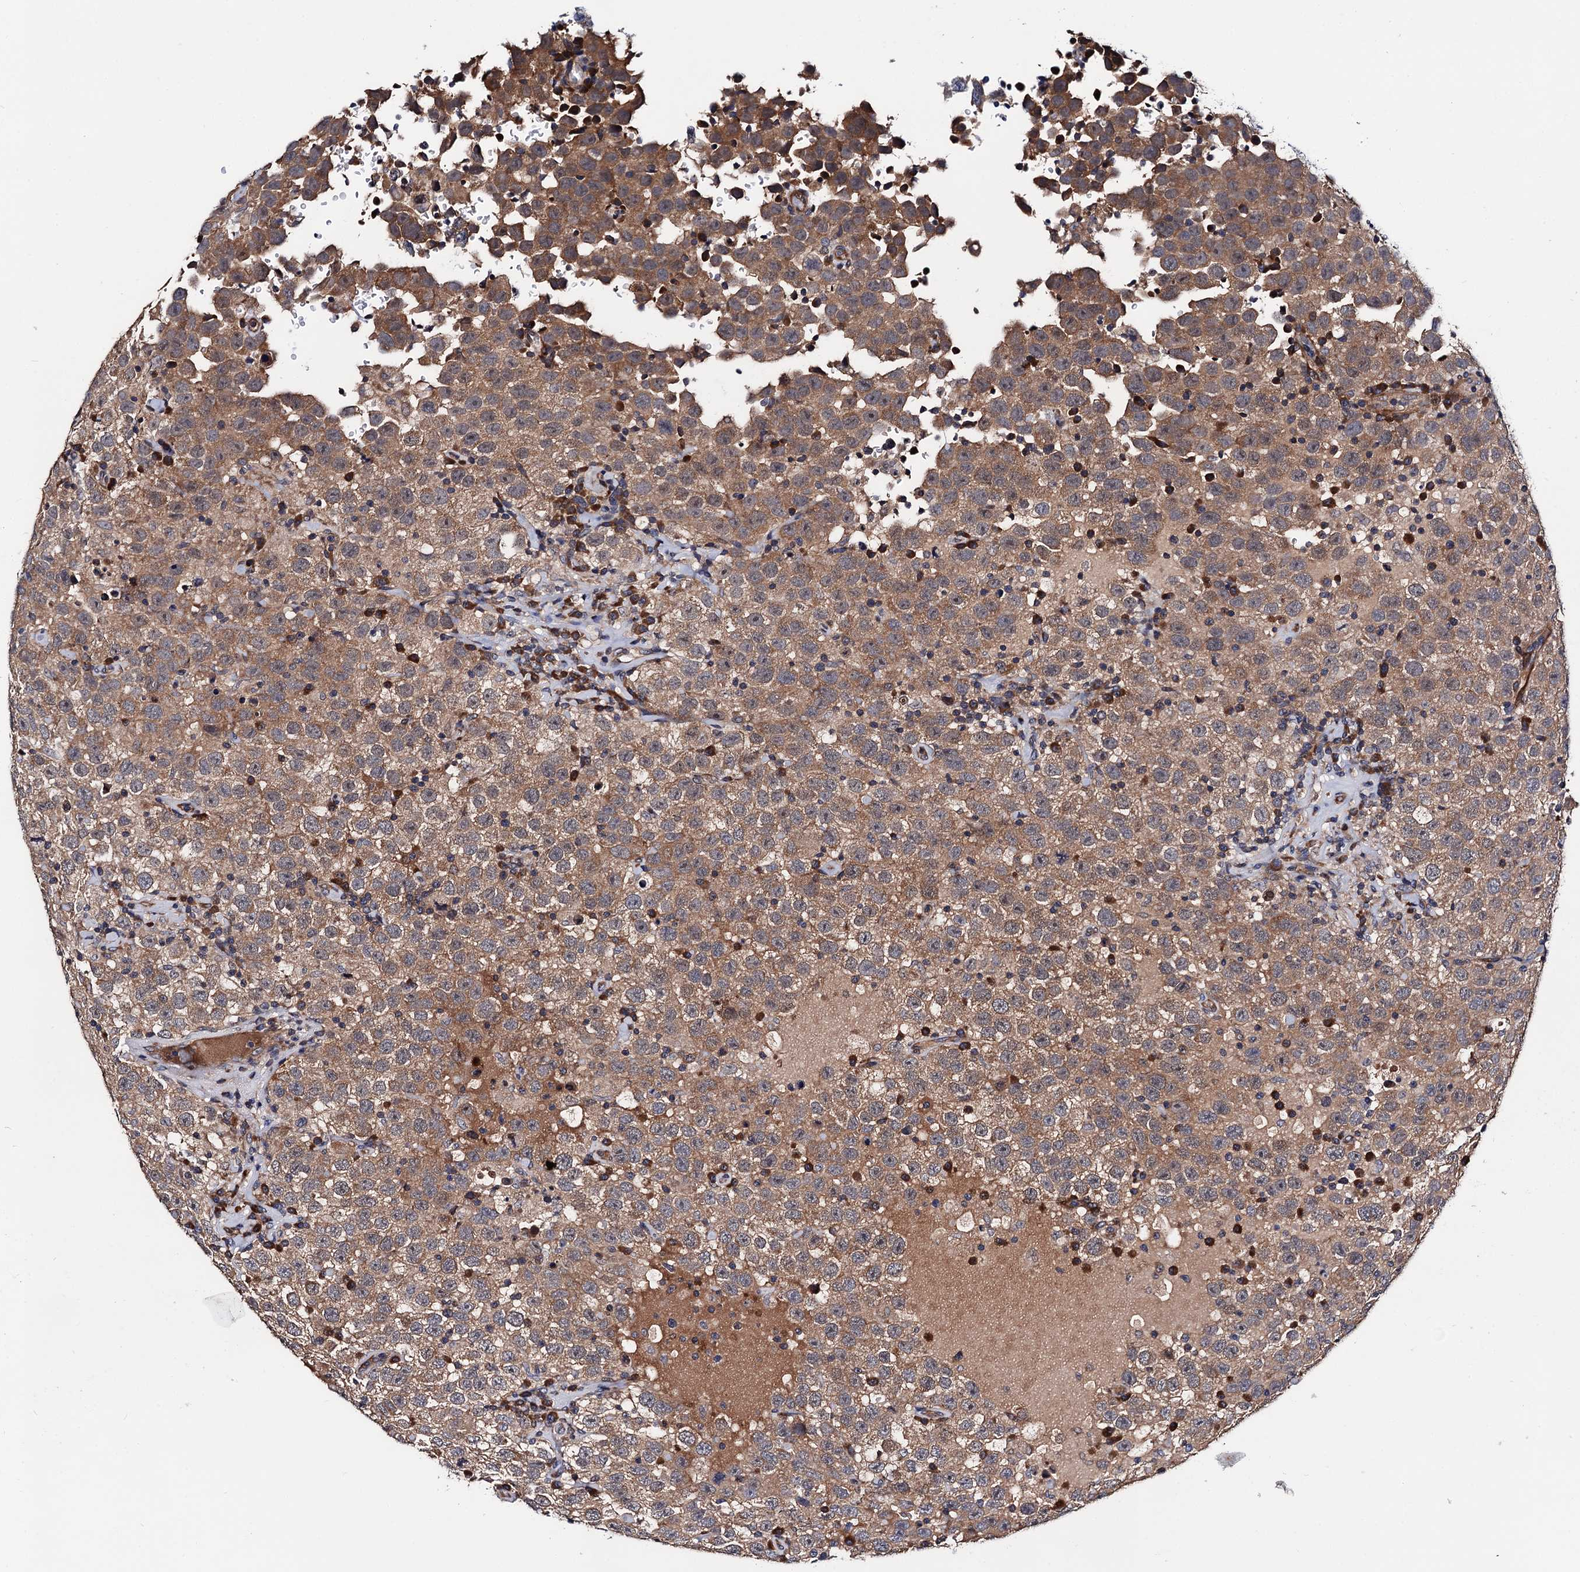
{"staining": {"intensity": "moderate", "quantity": ">75%", "location": "cytoplasmic/membranous"}, "tissue": "testis cancer", "cell_type": "Tumor cells", "image_type": "cancer", "snomed": [{"axis": "morphology", "description": "Seminoma, NOS"}, {"axis": "topography", "description": "Testis"}], "caption": "Immunohistochemical staining of testis cancer reveals medium levels of moderate cytoplasmic/membranous protein staining in about >75% of tumor cells.", "gene": "TRMT112", "patient": {"sex": "male", "age": 41}}